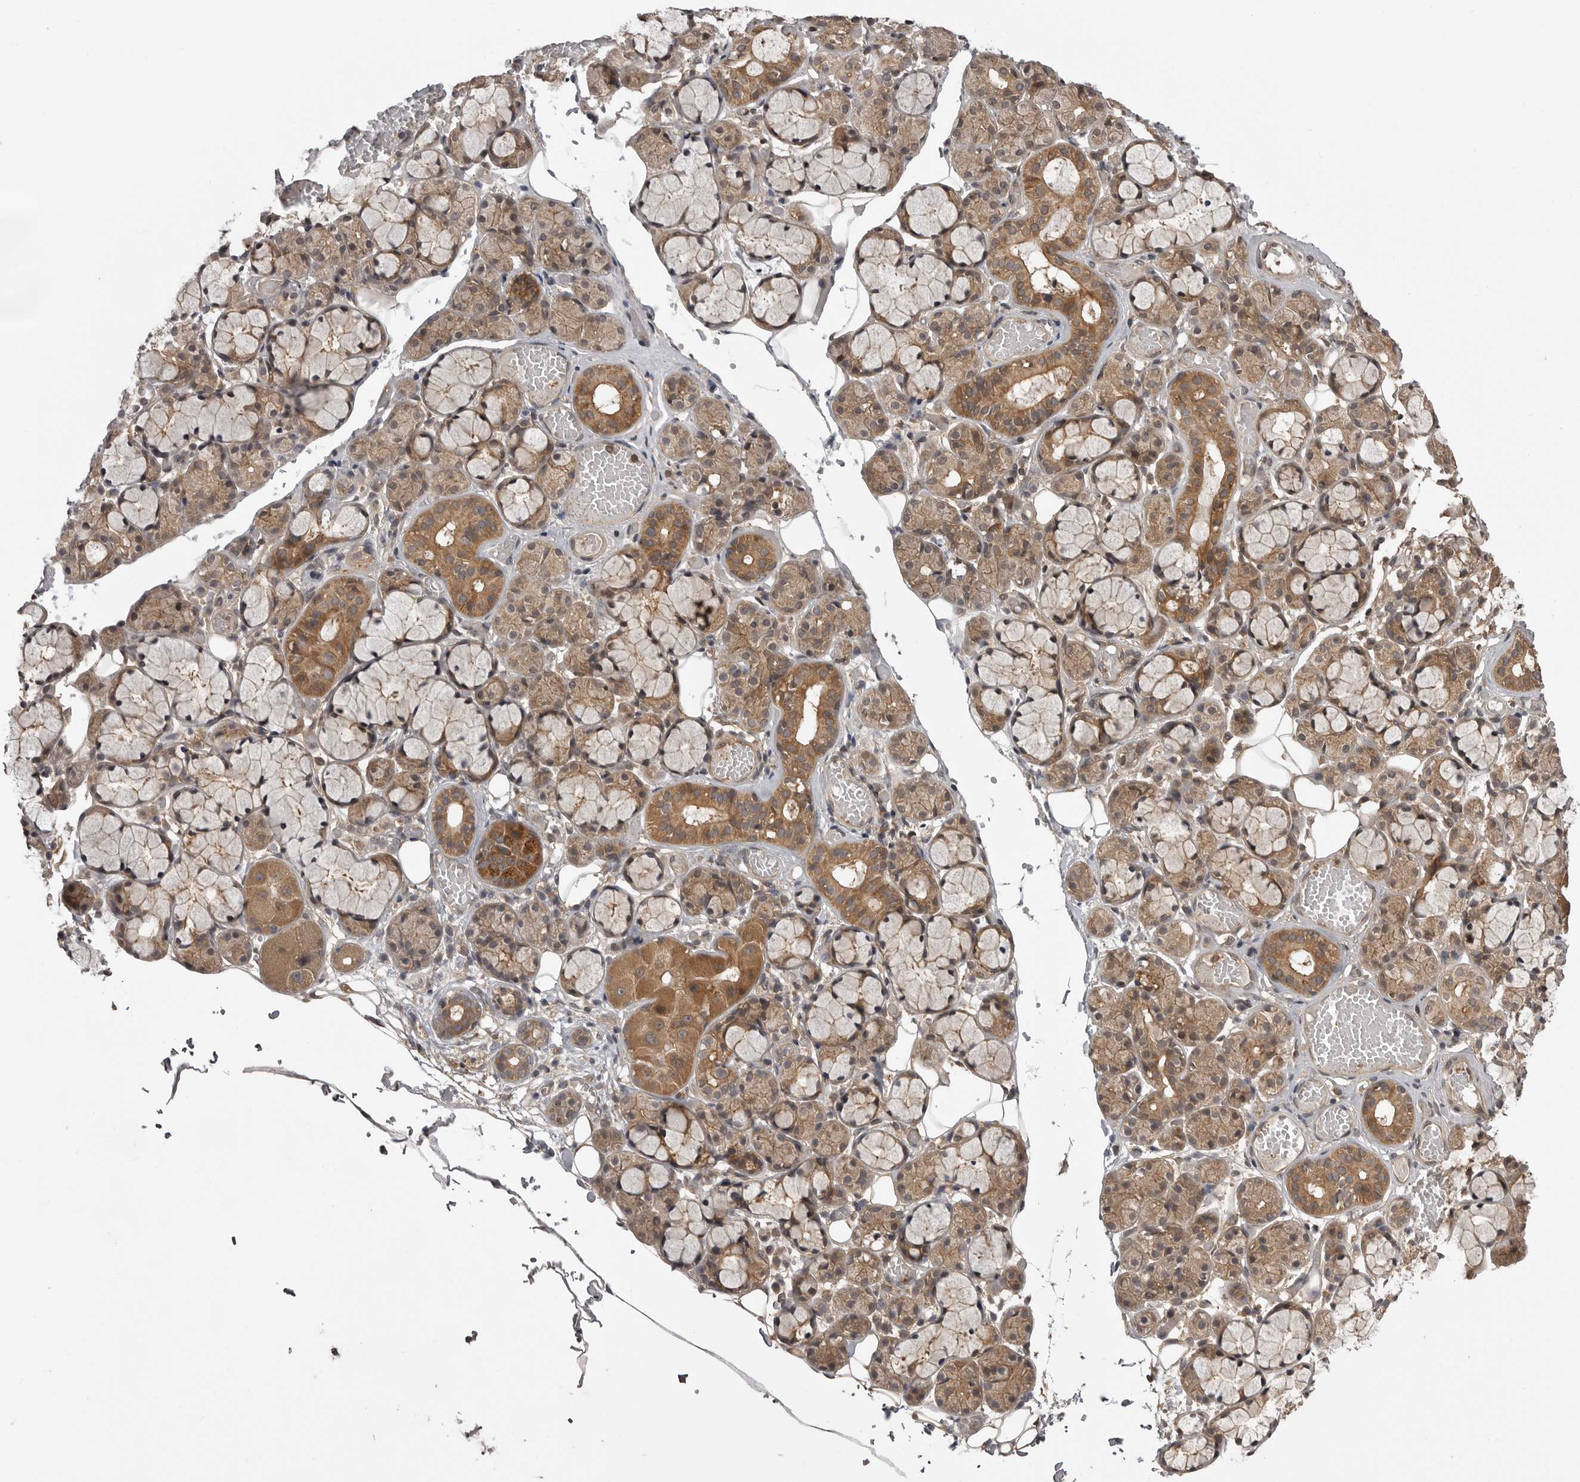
{"staining": {"intensity": "moderate", "quantity": ">75%", "location": "cytoplasmic/membranous"}, "tissue": "salivary gland", "cell_type": "Glandular cells", "image_type": "normal", "snomed": [{"axis": "morphology", "description": "Normal tissue, NOS"}, {"axis": "topography", "description": "Salivary gland"}], "caption": "Salivary gland stained with IHC exhibits moderate cytoplasmic/membranous staining in about >75% of glandular cells. (DAB IHC, brown staining for protein, blue staining for nuclei).", "gene": "STK24", "patient": {"sex": "male", "age": 63}}